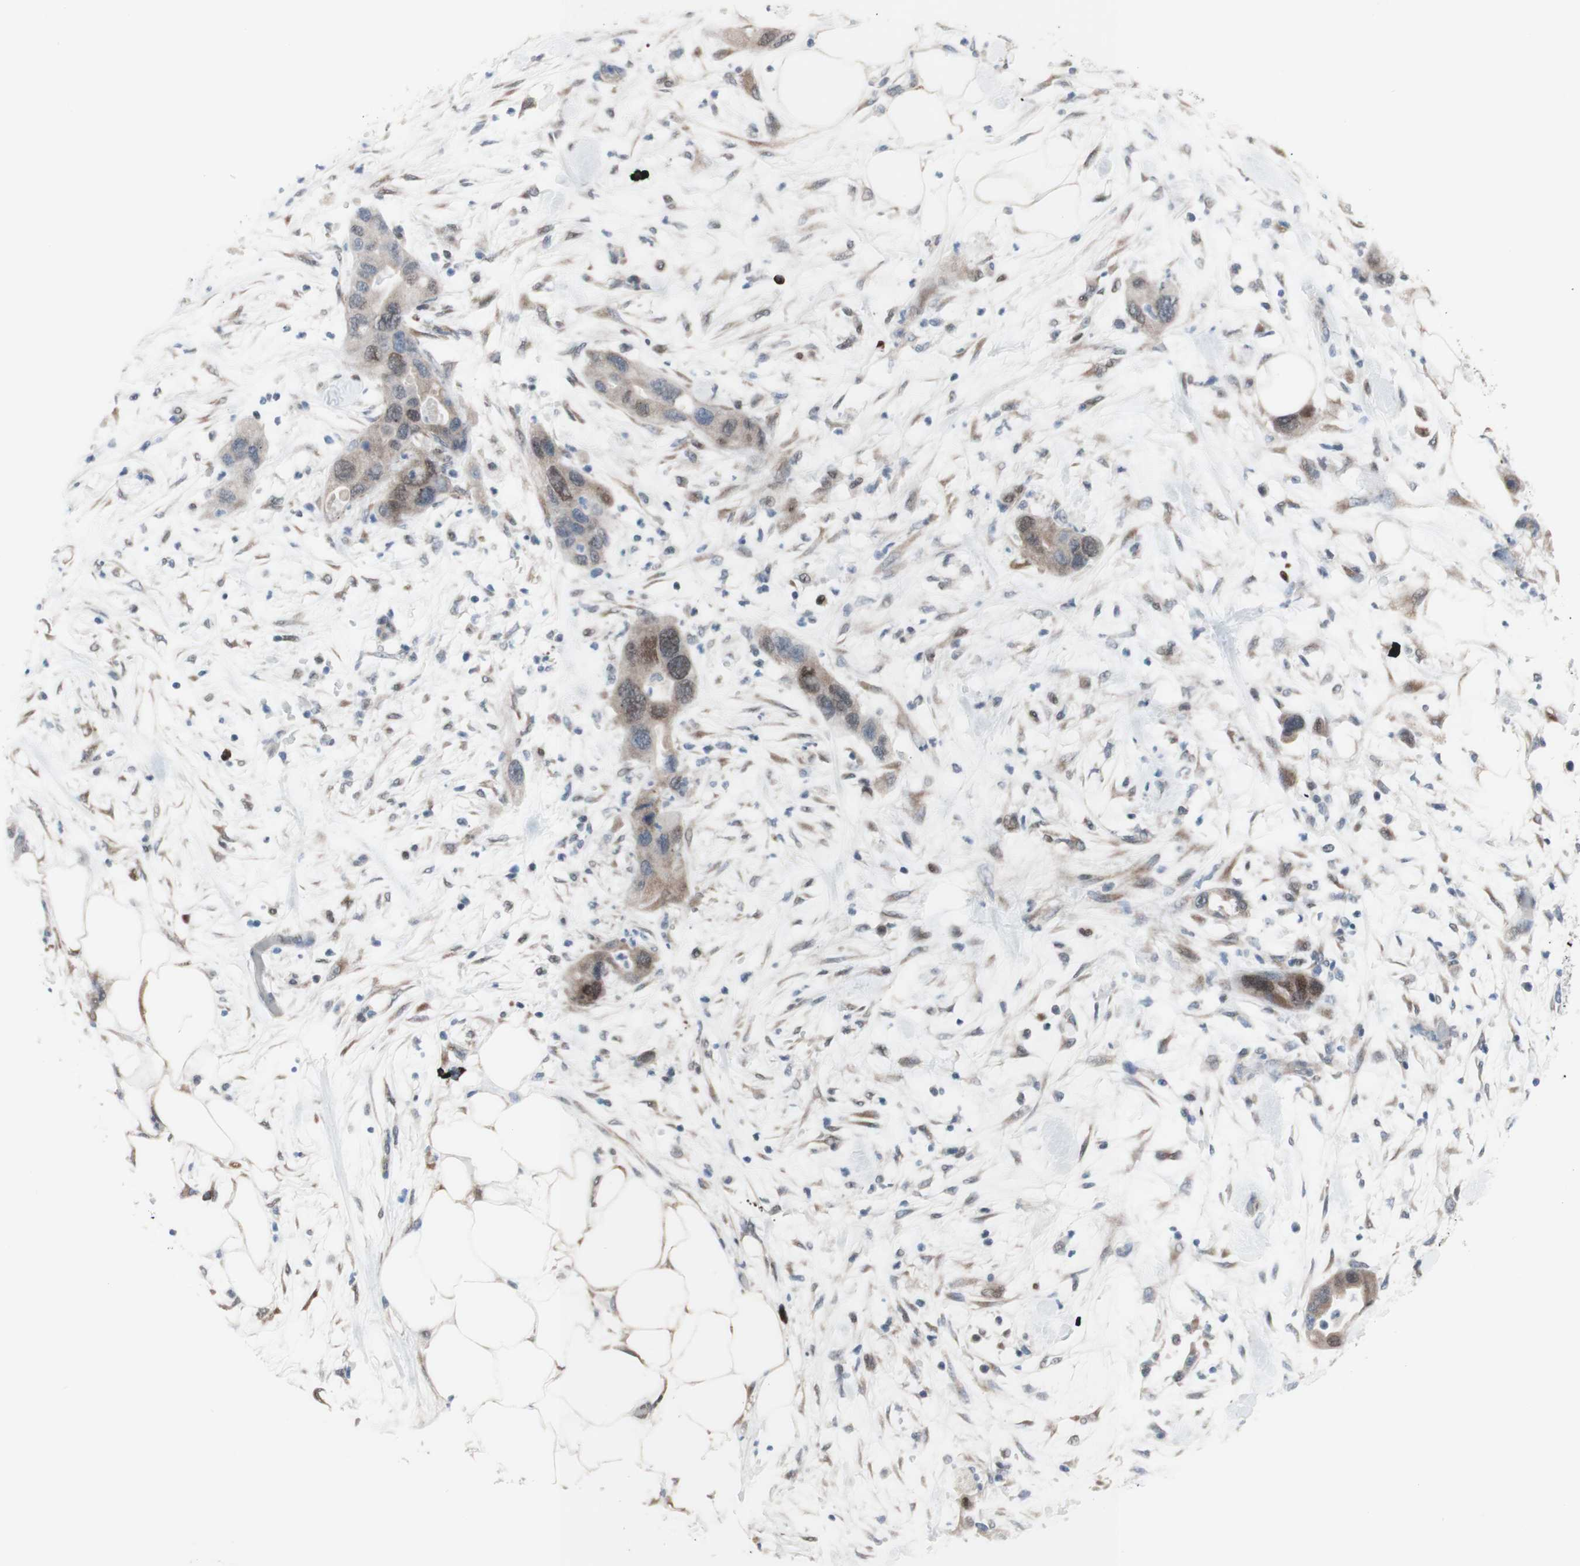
{"staining": {"intensity": "weak", "quantity": "<25%", "location": "cytoplasmic/membranous,nuclear"}, "tissue": "pancreatic cancer", "cell_type": "Tumor cells", "image_type": "cancer", "snomed": [{"axis": "morphology", "description": "Adenocarcinoma, NOS"}, {"axis": "topography", "description": "Pancreas"}], "caption": "Immunohistochemistry micrograph of neoplastic tissue: adenocarcinoma (pancreatic) stained with DAB (3,3'-diaminobenzidine) exhibits no significant protein expression in tumor cells. (DAB IHC with hematoxylin counter stain).", "gene": "PHTF2", "patient": {"sex": "female", "age": 71}}